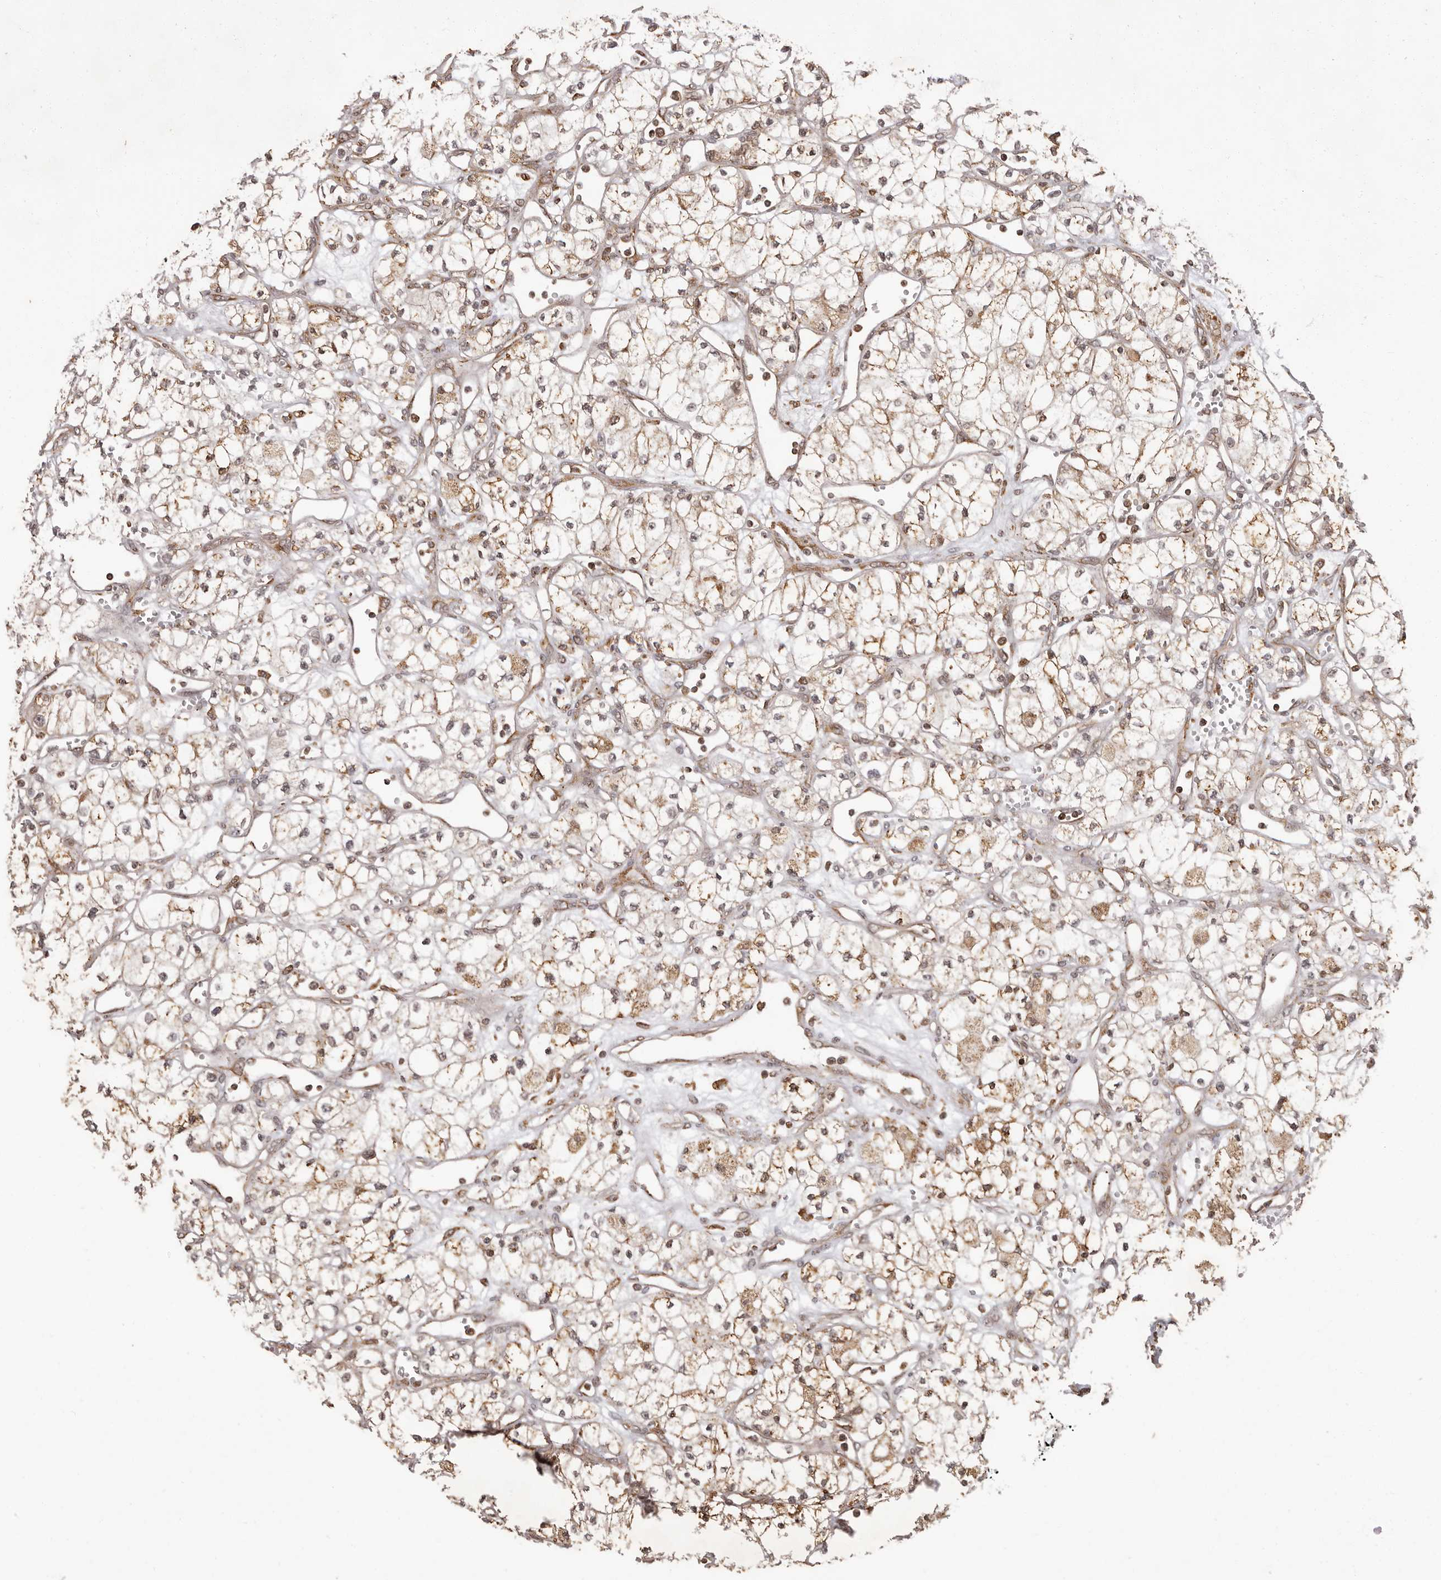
{"staining": {"intensity": "weak", "quantity": ">75%", "location": "cytoplasmic/membranous"}, "tissue": "renal cancer", "cell_type": "Tumor cells", "image_type": "cancer", "snomed": [{"axis": "morphology", "description": "Adenocarcinoma, NOS"}, {"axis": "topography", "description": "Kidney"}], "caption": "A micrograph of human renal cancer (adenocarcinoma) stained for a protein demonstrates weak cytoplasmic/membranous brown staining in tumor cells.", "gene": "IL32", "patient": {"sex": "male", "age": 59}}